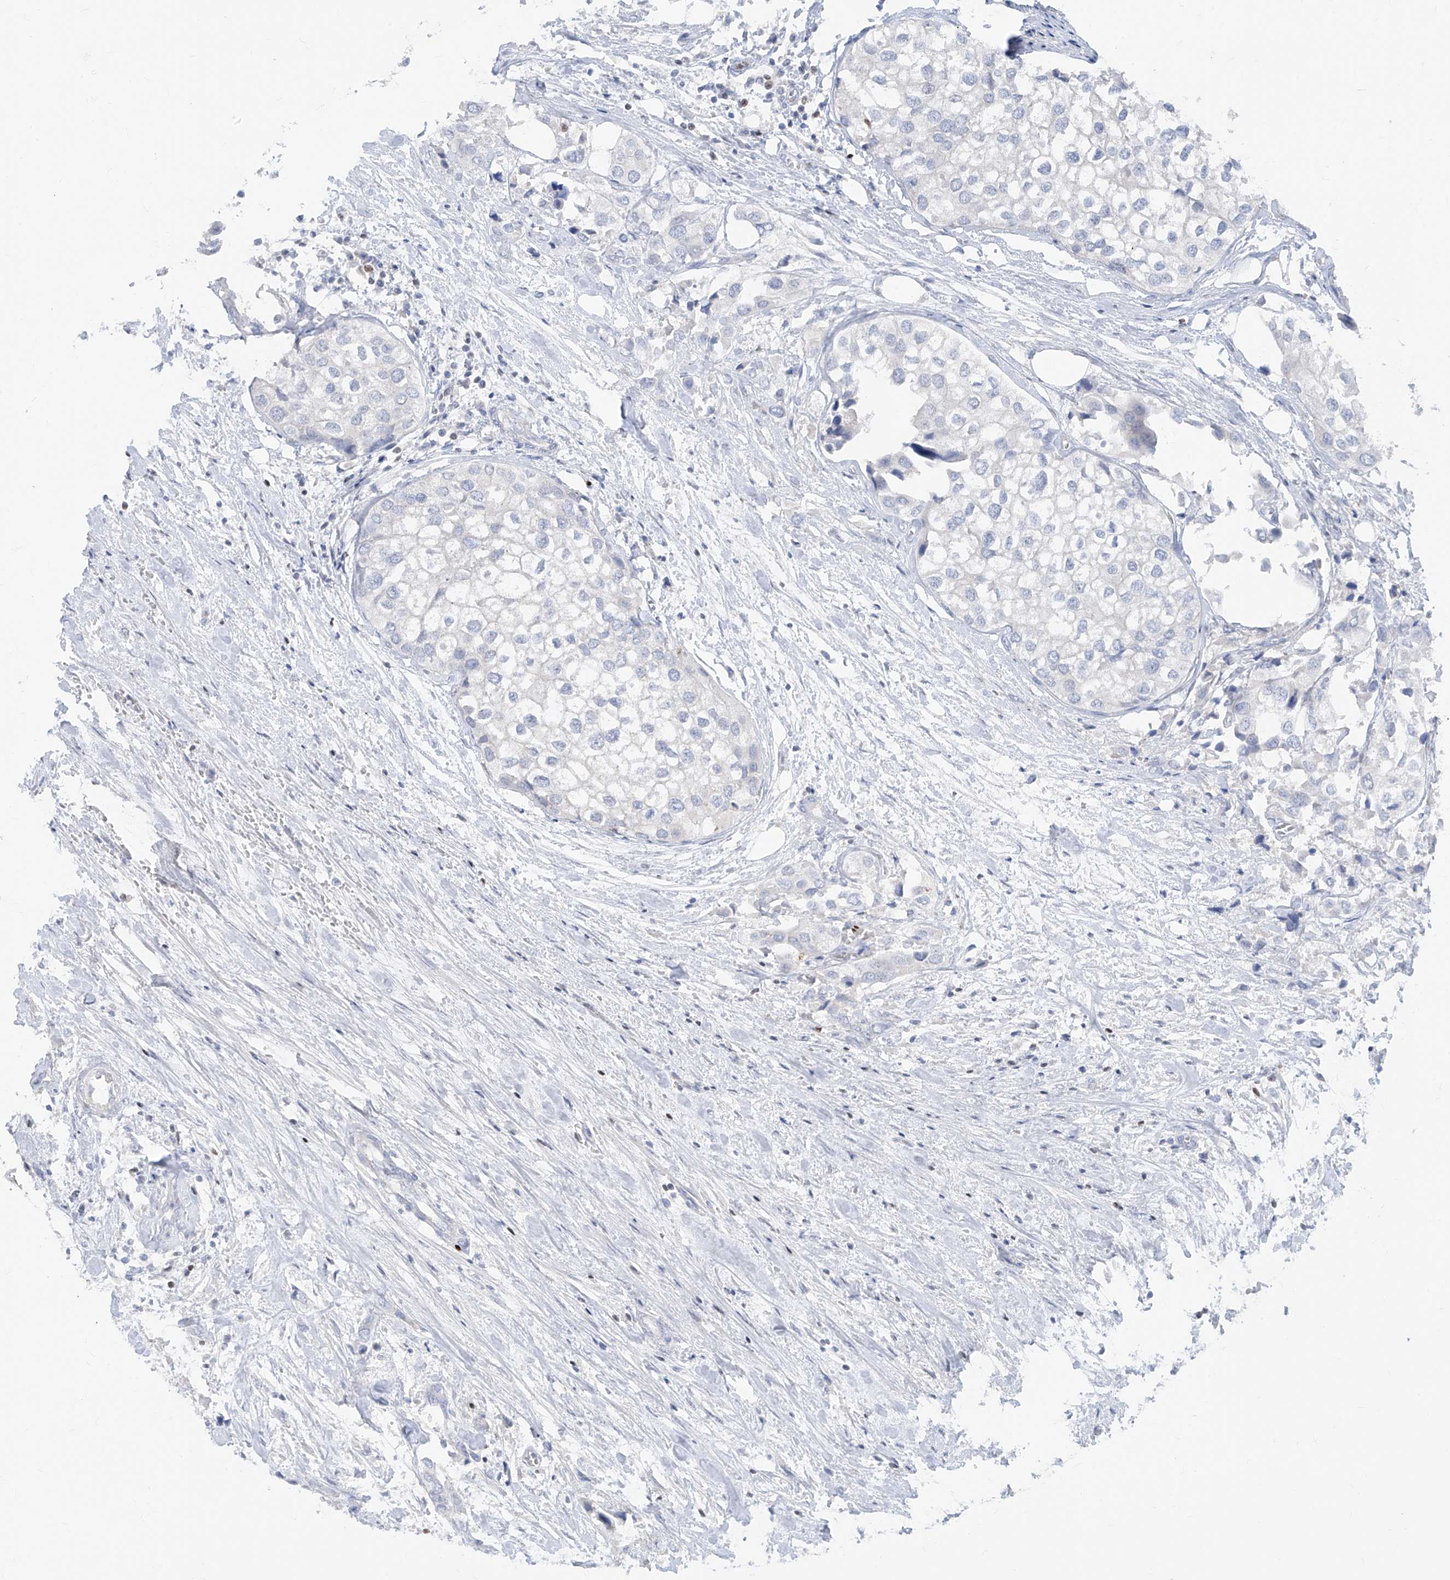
{"staining": {"intensity": "negative", "quantity": "none", "location": "none"}, "tissue": "urothelial cancer", "cell_type": "Tumor cells", "image_type": "cancer", "snomed": [{"axis": "morphology", "description": "Urothelial carcinoma, High grade"}, {"axis": "topography", "description": "Urinary bladder"}], "caption": "Tumor cells are negative for protein expression in human urothelial cancer.", "gene": "TBX21", "patient": {"sex": "male", "age": 64}}